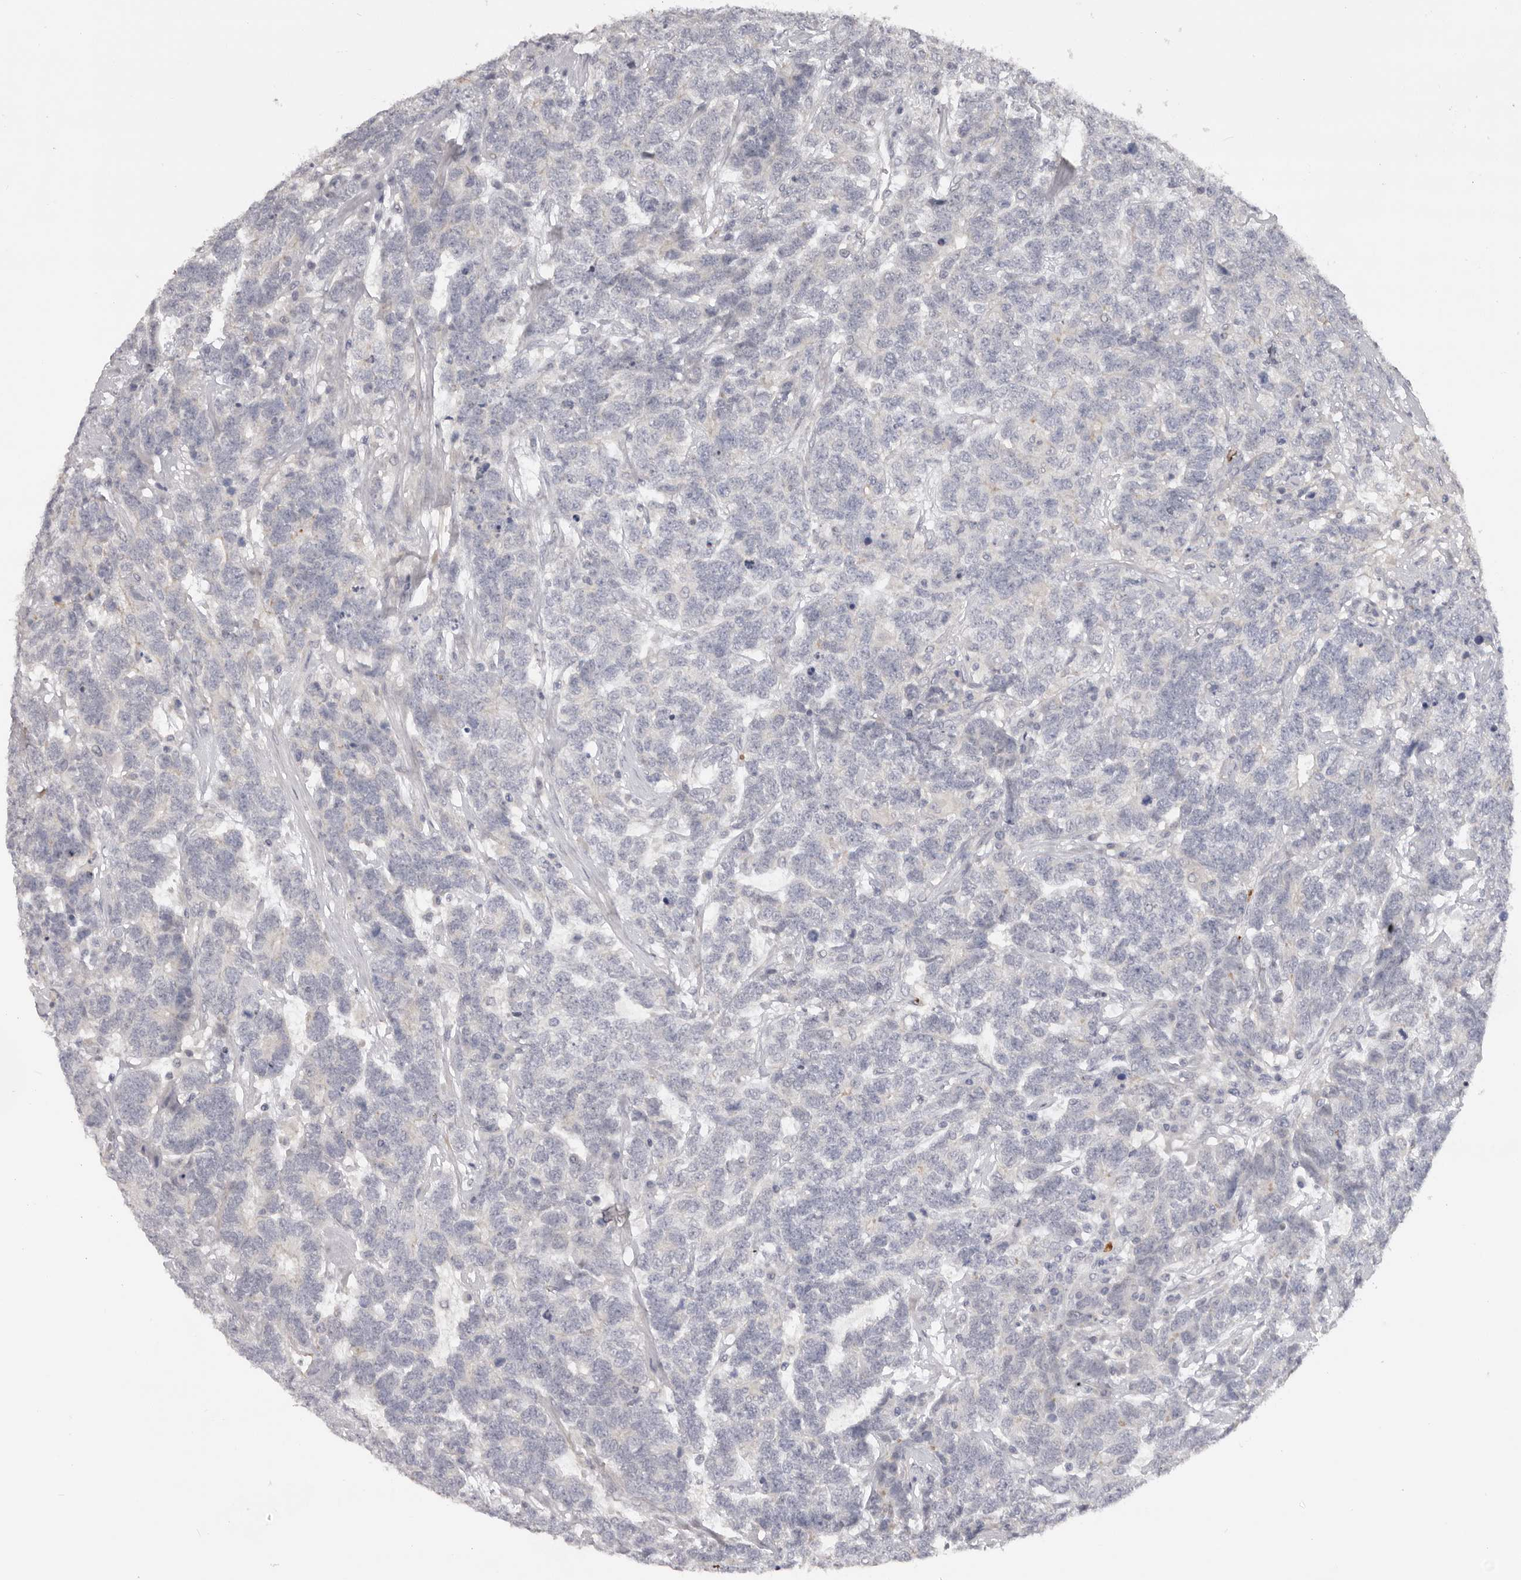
{"staining": {"intensity": "negative", "quantity": "none", "location": "none"}, "tissue": "testis cancer", "cell_type": "Tumor cells", "image_type": "cancer", "snomed": [{"axis": "morphology", "description": "Carcinoma, Embryonal, NOS"}, {"axis": "topography", "description": "Testis"}], "caption": "Immunohistochemistry (IHC) image of neoplastic tissue: testis cancer stained with DAB (3,3'-diaminobenzidine) displays no significant protein staining in tumor cells.", "gene": "TNR", "patient": {"sex": "male", "age": 26}}